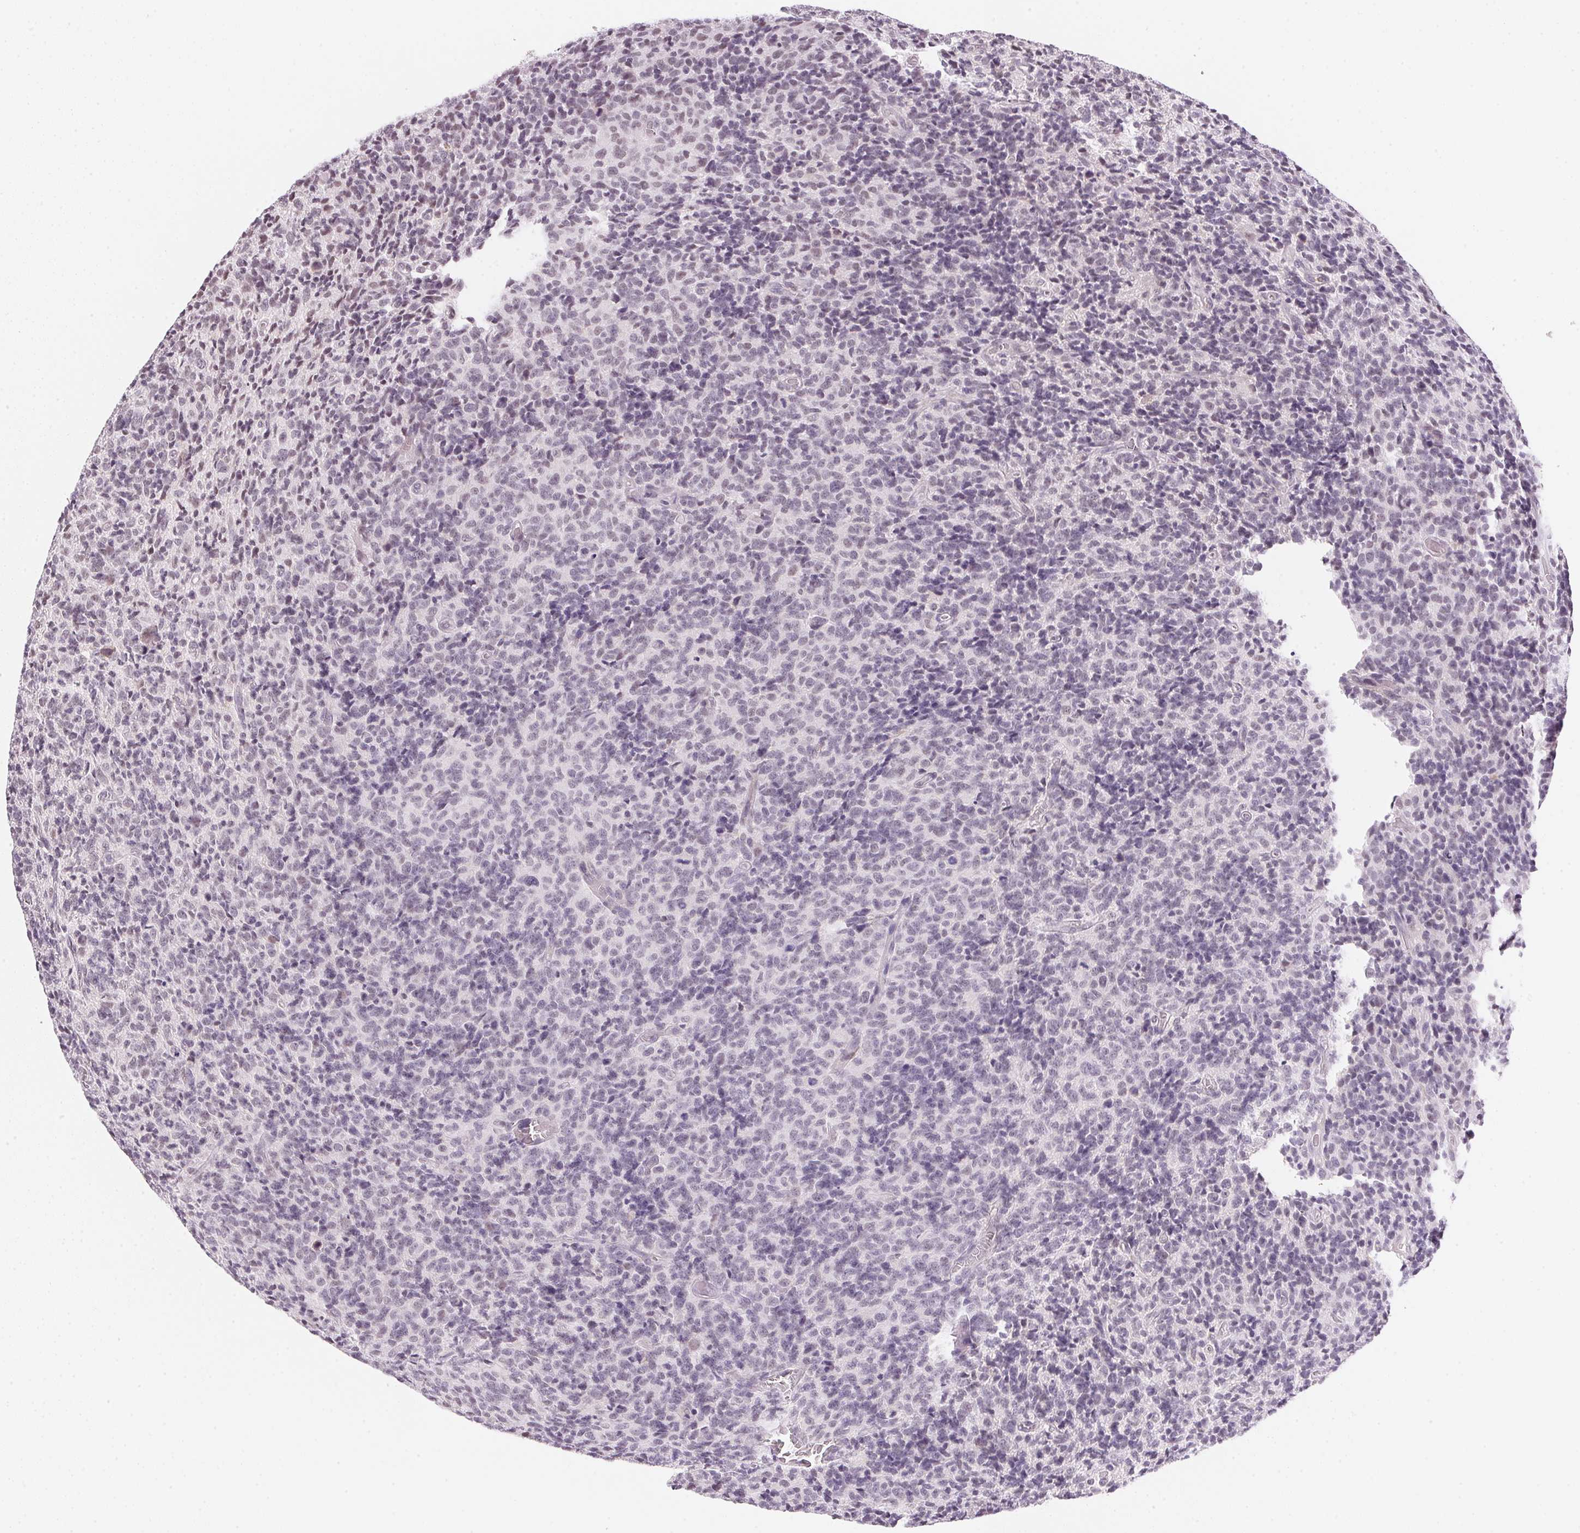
{"staining": {"intensity": "negative", "quantity": "none", "location": "none"}, "tissue": "glioma", "cell_type": "Tumor cells", "image_type": "cancer", "snomed": [{"axis": "morphology", "description": "Glioma, malignant, High grade"}, {"axis": "topography", "description": "Brain"}], "caption": "An image of high-grade glioma (malignant) stained for a protein shows no brown staining in tumor cells.", "gene": "FNDC4", "patient": {"sex": "male", "age": 76}}